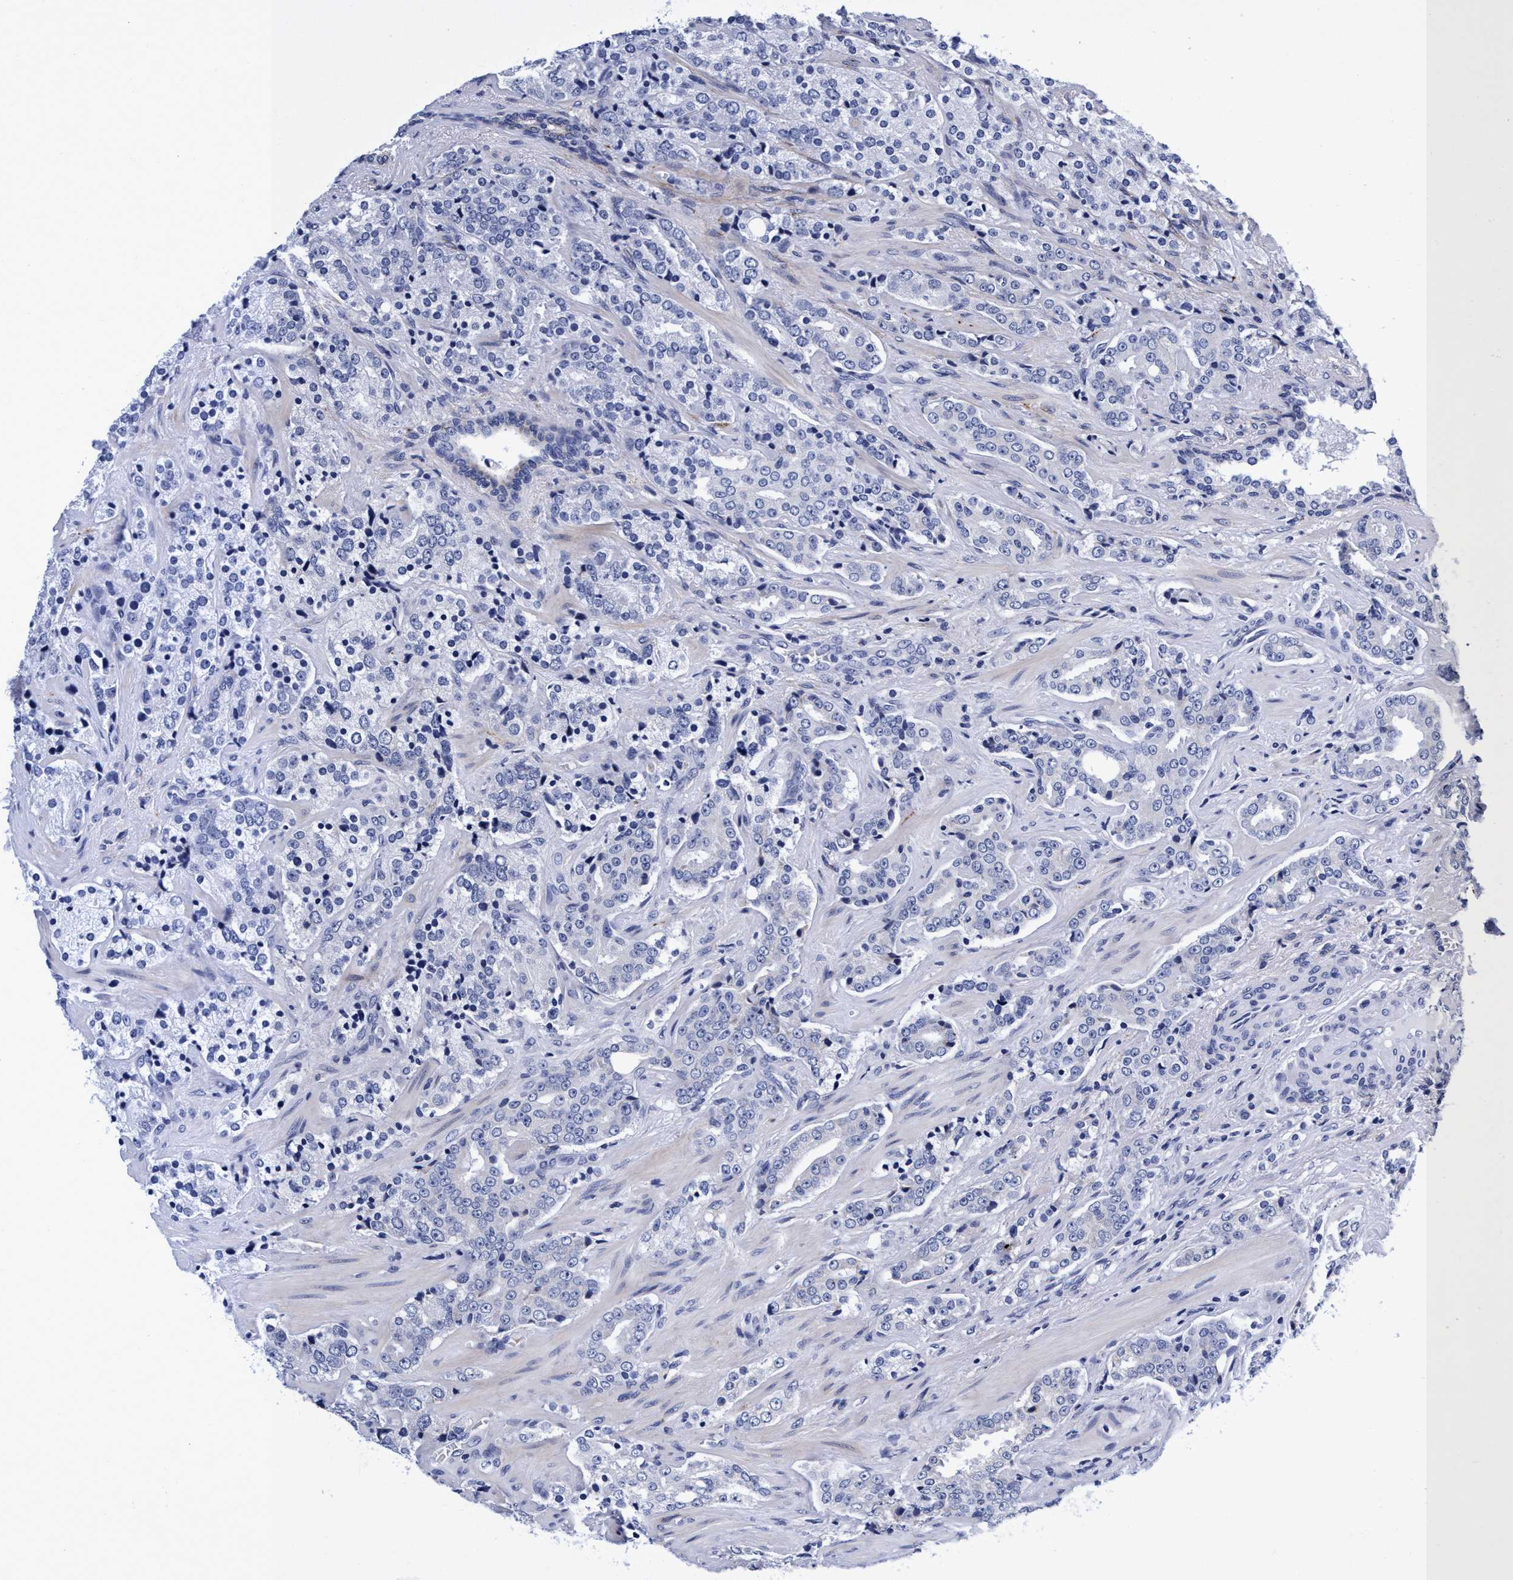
{"staining": {"intensity": "negative", "quantity": "none", "location": "none"}, "tissue": "prostate cancer", "cell_type": "Tumor cells", "image_type": "cancer", "snomed": [{"axis": "morphology", "description": "Adenocarcinoma, High grade"}, {"axis": "topography", "description": "Prostate"}], "caption": "Prostate cancer (high-grade adenocarcinoma) was stained to show a protein in brown. There is no significant staining in tumor cells.", "gene": "PLPPR1", "patient": {"sex": "male", "age": 71}}